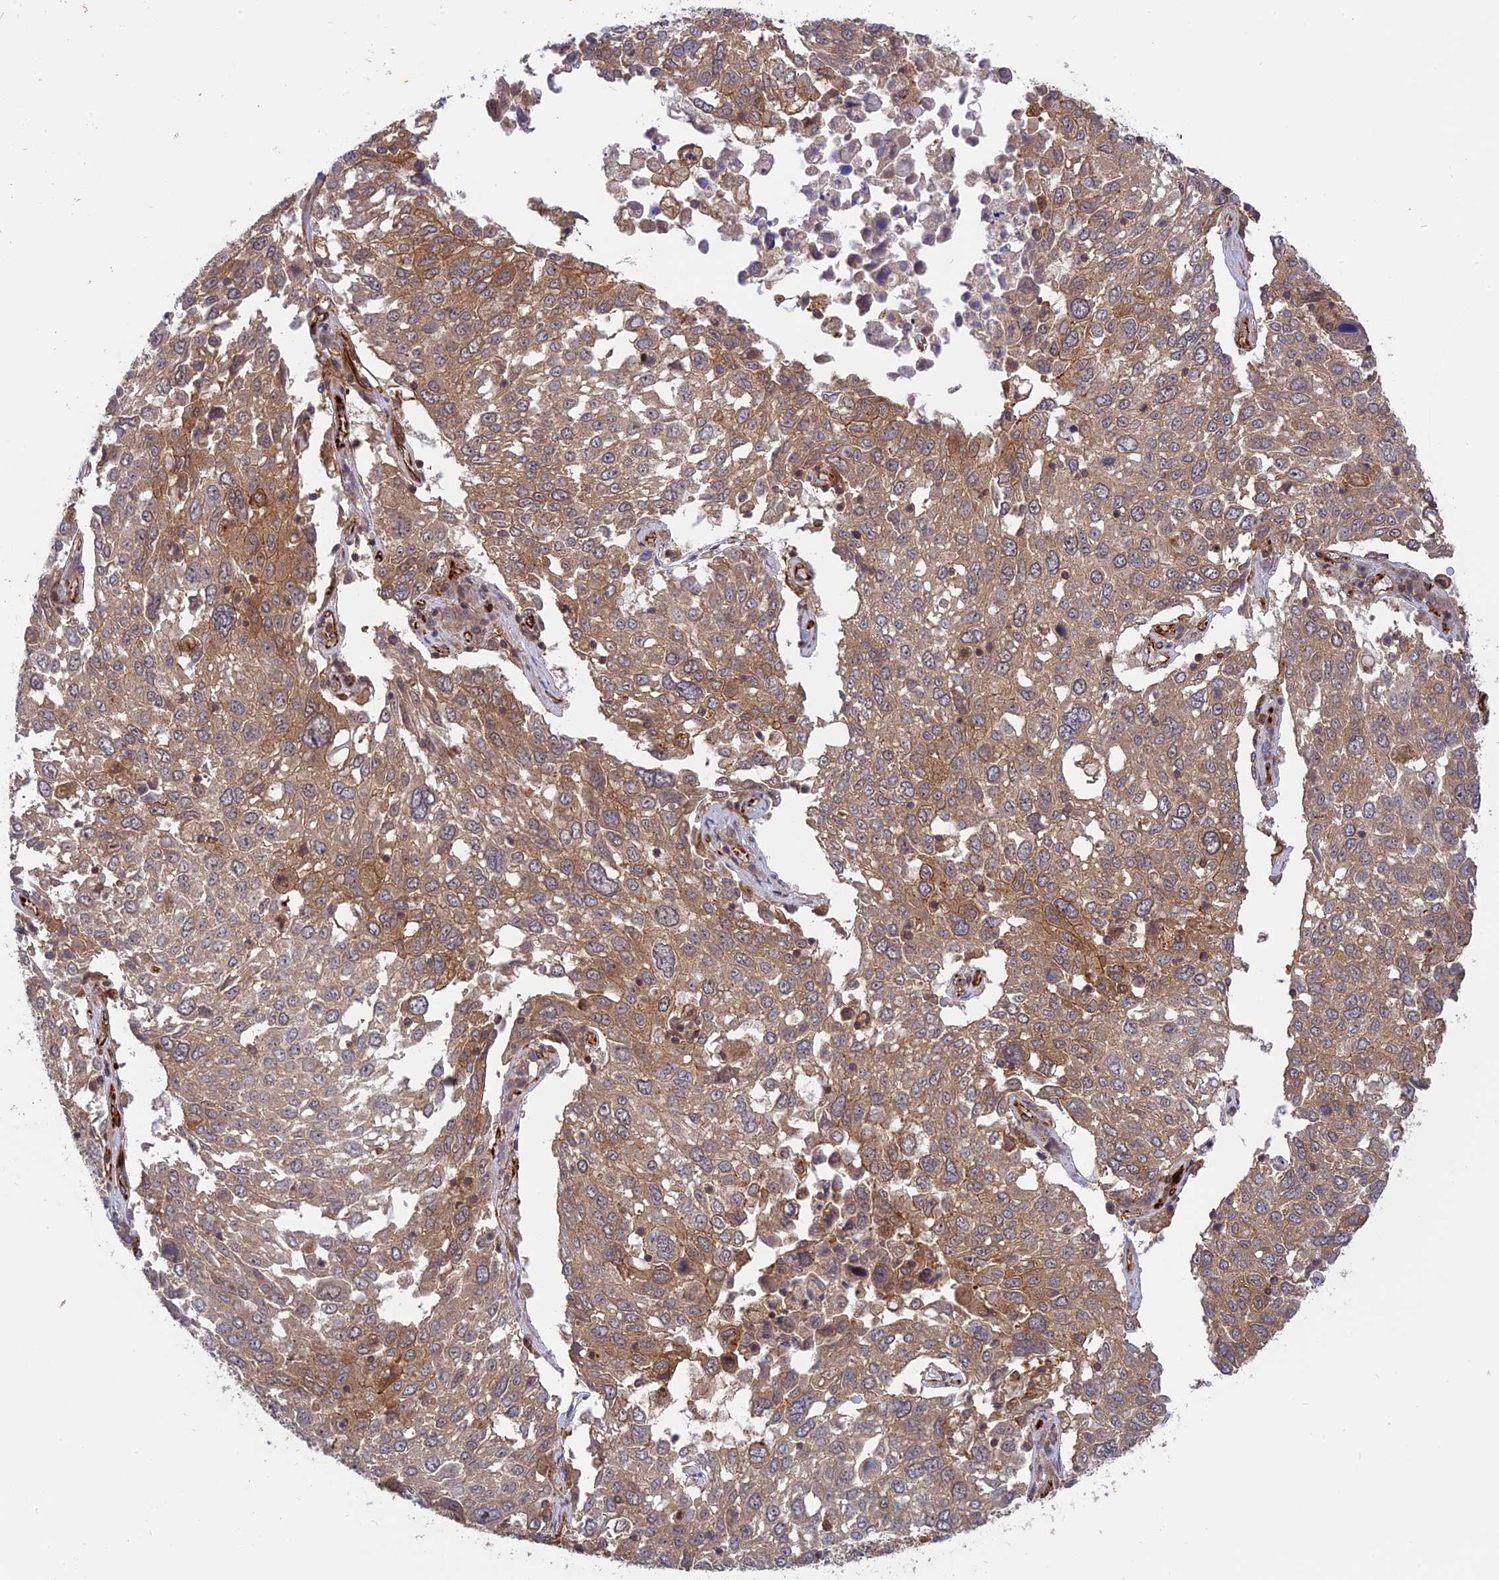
{"staining": {"intensity": "moderate", "quantity": ">75%", "location": "cytoplasmic/membranous"}, "tissue": "lung cancer", "cell_type": "Tumor cells", "image_type": "cancer", "snomed": [{"axis": "morphology", "description": "Squamous cell carcinoma, NOS"}, {"axis": "topography", "description": "Lung"}], "caption": "Approximately >75% of tumor cells in lung squamous cell carcinoma reveal moderate cytoplasmic/membranous protein positivity as visualized by brown immunohistochemical staining.", "gene": "PHLDB3", "patient": {"sex": "male", "age": 65}}